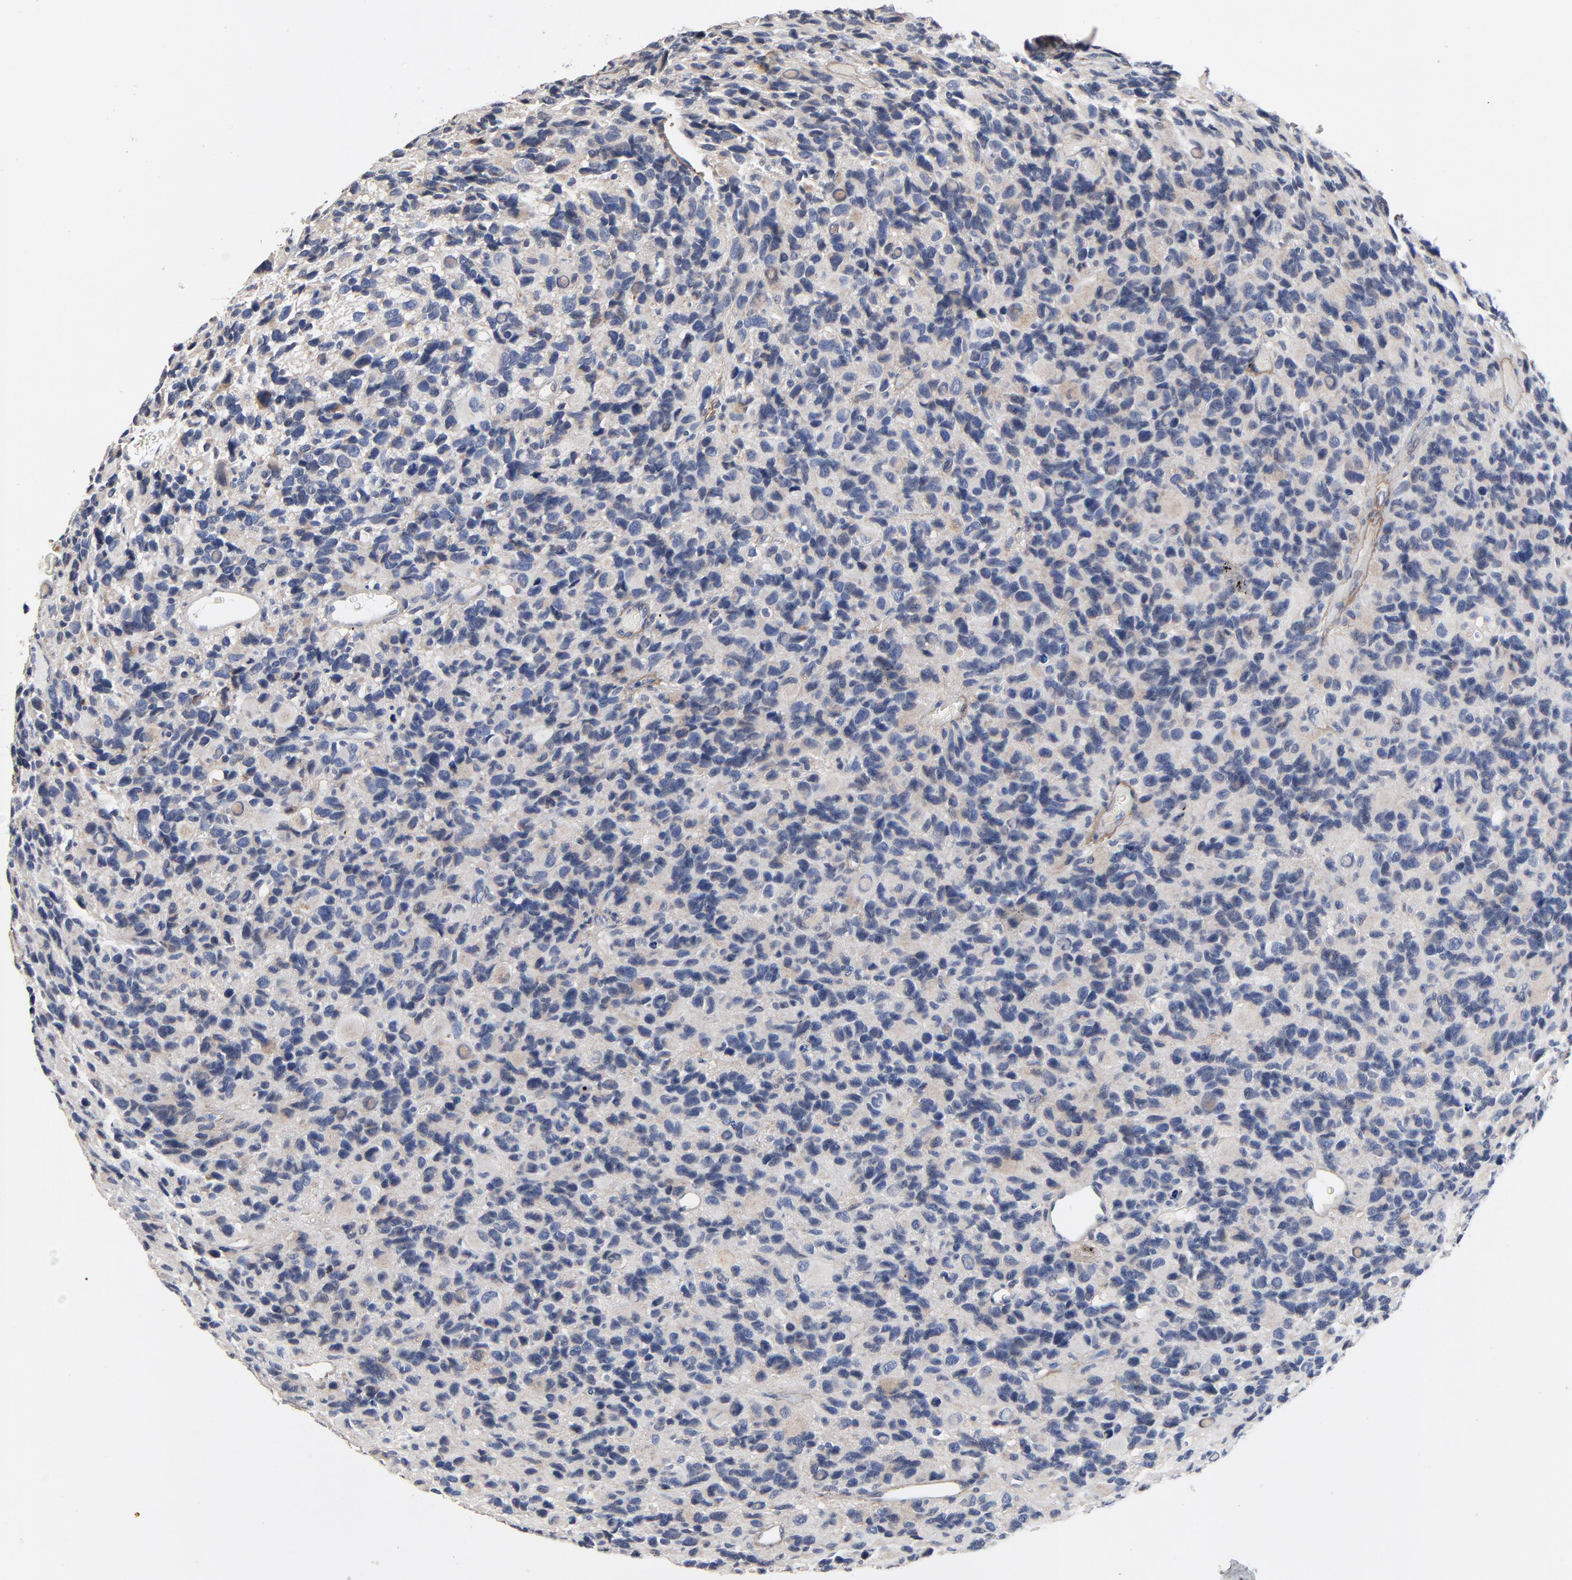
{"staining": {"intensity": "weak", "quantity": "<25%", "location": "cytoplasmic/membranous"}, "tissue": "glioma", "cell_type": "Tumor cells", "image_type": "cancer", "snomed": [{"axis": "morphology", "description": "Glioma, malignant, High grade"}, {"axis": "topography", "description": "Brain"}], "caption": "Immunohistochemical staining of high-grade glioma (malignant) displays no significant positivity in tumor cells.", "gene": "SKAP1", "patient": {"sex": "male", "age": 77}}